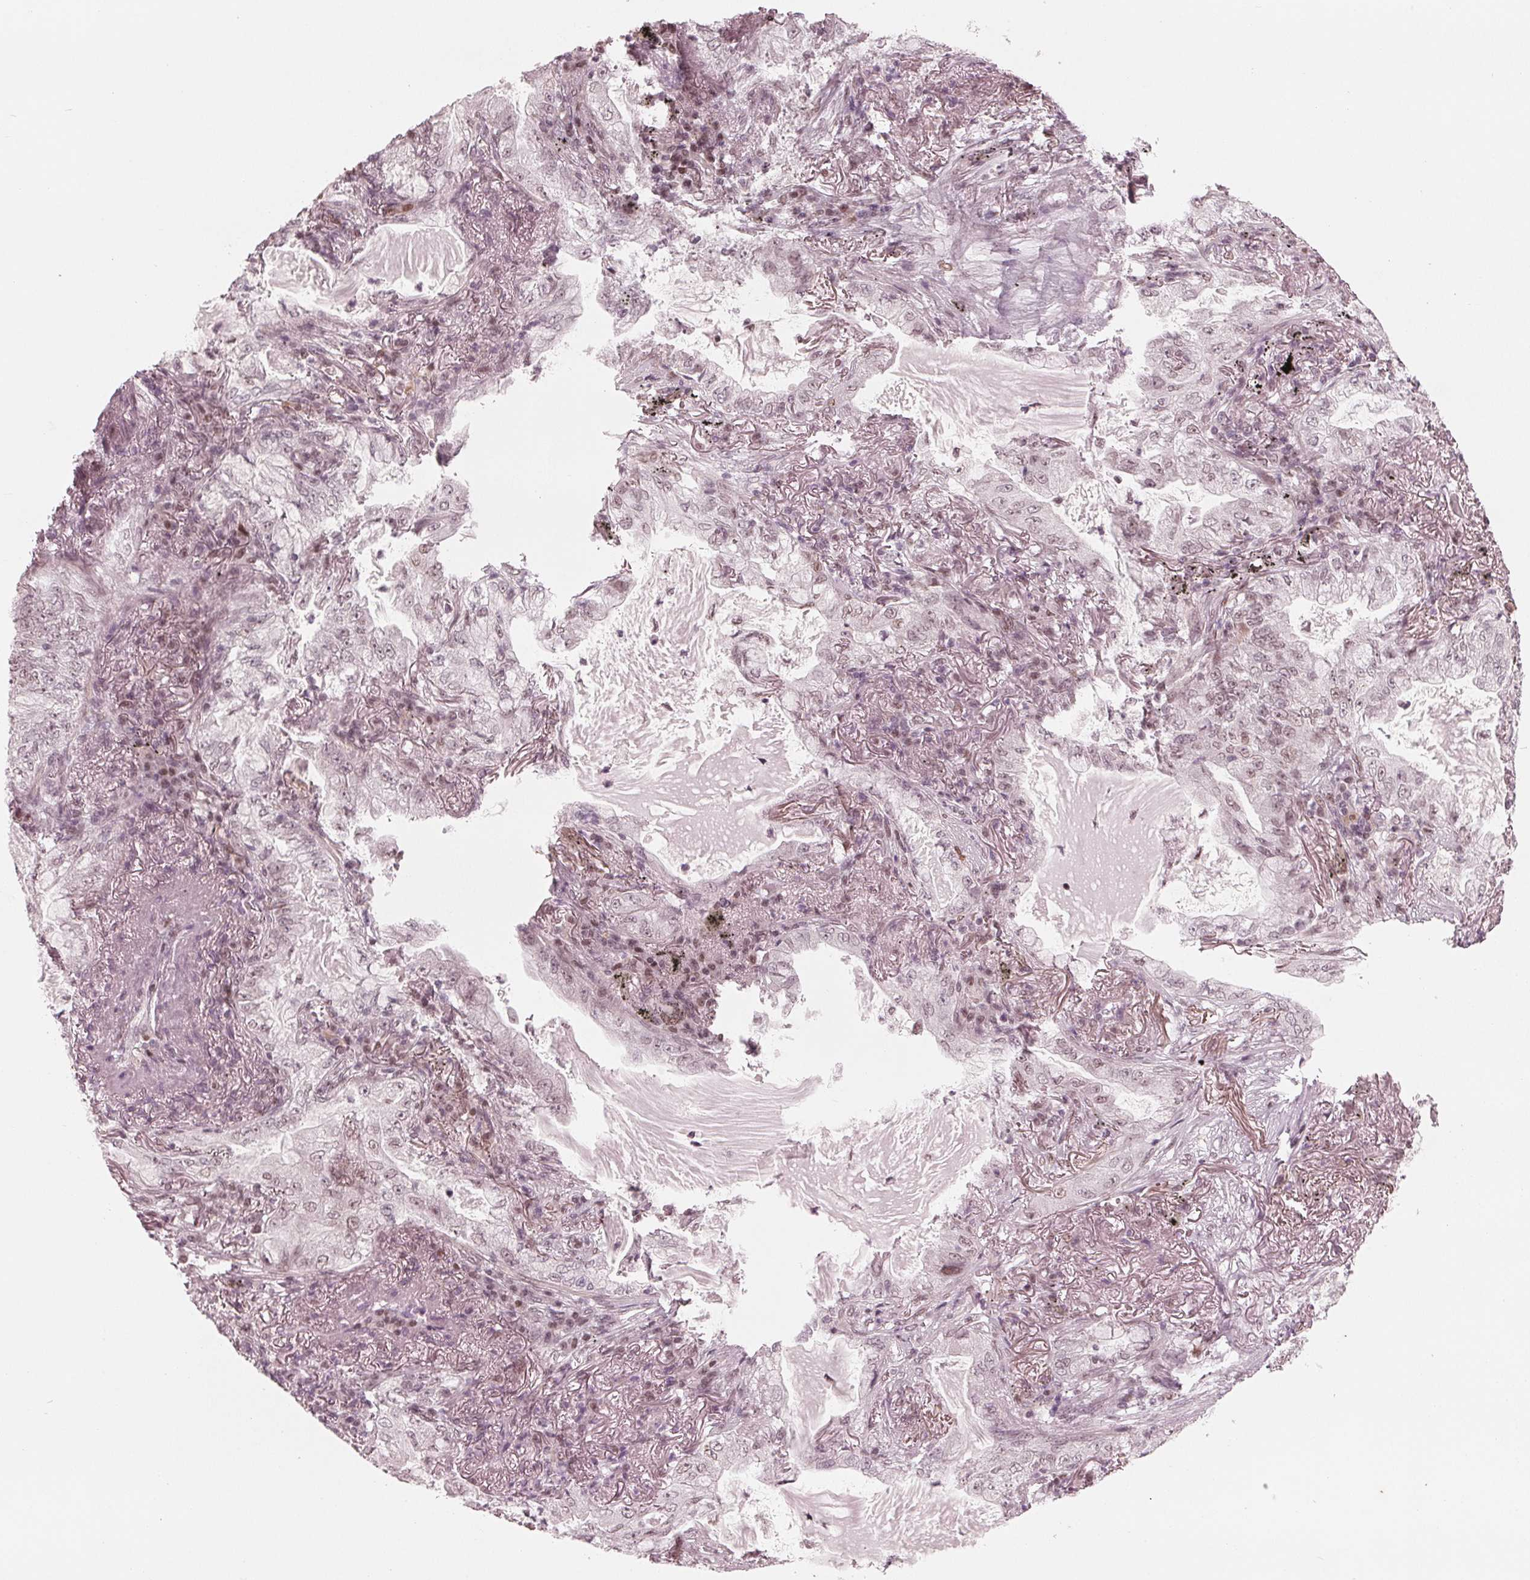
{"staining": {"intensity": "negative", "quantity": "none", "location": "none"}, "tissue": "lung cancer", "cell_type": "Tumor cells", "image_type": "cancer", "snomed": [{"axis": "morphology", "description": "Adenocarcinoma, NOS"}, {"axis": "topography", "description": "Lung"}], "caption": "A histopathology image of human lung cancer (adenocarcinoma) is negative for staining in tumor cells.", "gene": "DNMT3L", "patient": {"sex": "female", "age": 73}}